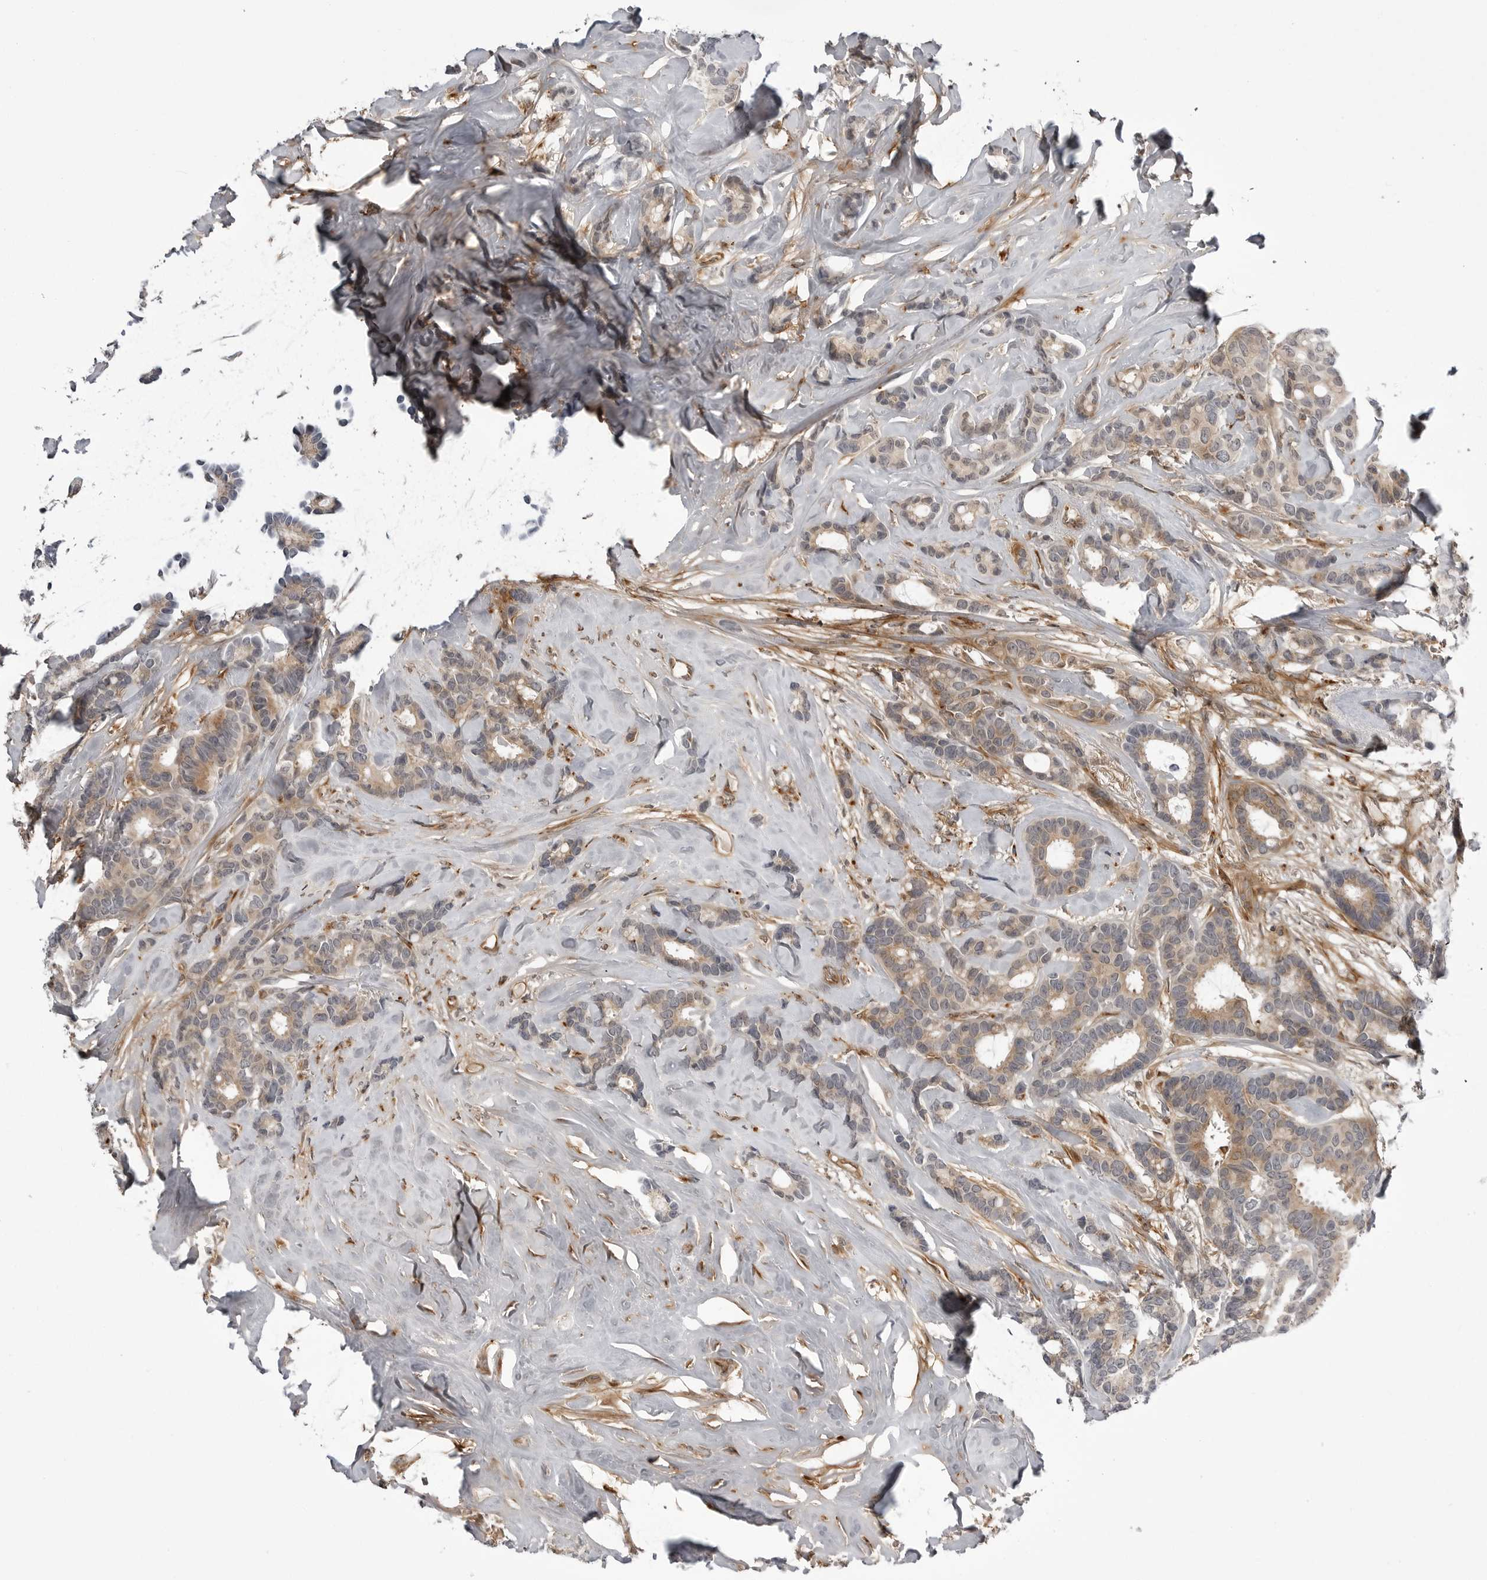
{"staining": {"intensity": "weak", "quantity": ">75%", "location": "cytoplasmic/membranous"}, "tissue": "breast cancer", "cell_type": "Tumor cells", "image_type": "cancer", "snomed": [{"axis": "morphology", "description": "Duct carcinoma"}, {"axis": "topography", "description": "Breast"}], "caption": "DAB (3,3'-diaminobenzidine) immunohistochemical staining of infiltrating ductal carcinoma (breast) shows weak cytoplasmic/membranous protein staining in approximately >75% of tumor cells.", "gene": "ARL5A", "patient": {"sex": "female", "age": 87}}